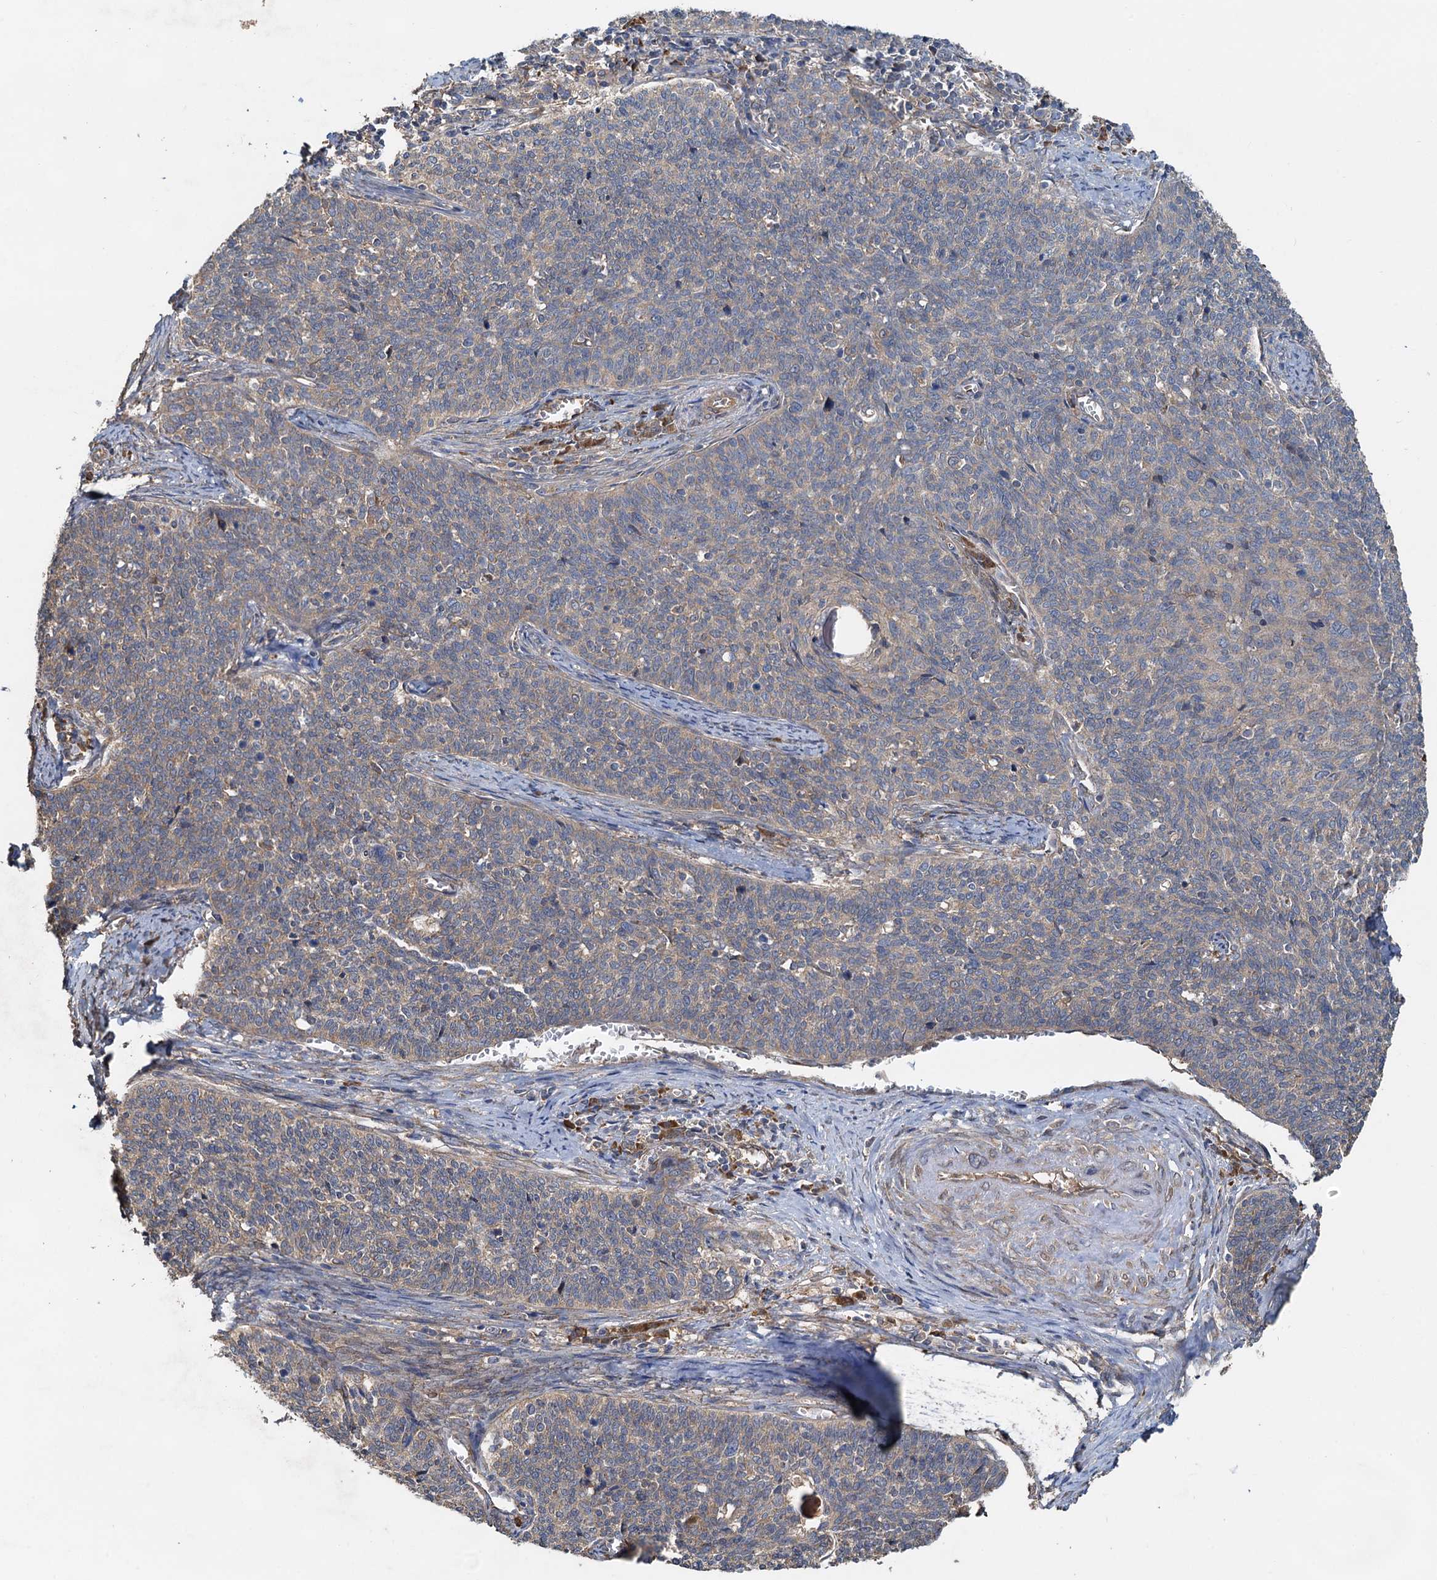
{"staining": {"intensity": "weak", "quantity": "25%-75%", "location": "cytoplasmic/membranous"}, "tissue": "cervical cancer", "cell_type": "Tumor cells", "image_type": "cancer", "snomed": [{"axis": "morphology", "description": "Squamous cell carcinoma, NOS"}, {"axis": "topography", "description": "Cervix"}], "caption": "Tumor cells show weak cytoplasmic/membranous expression in approximately 25%-75% of cells in cervical cancer (squamous cell carcinoma). (brown staining indicates protein expression, while blue staining denotes nuclei).", "gene": "HYI", "patient": {"sex": "female", "age": 39}}